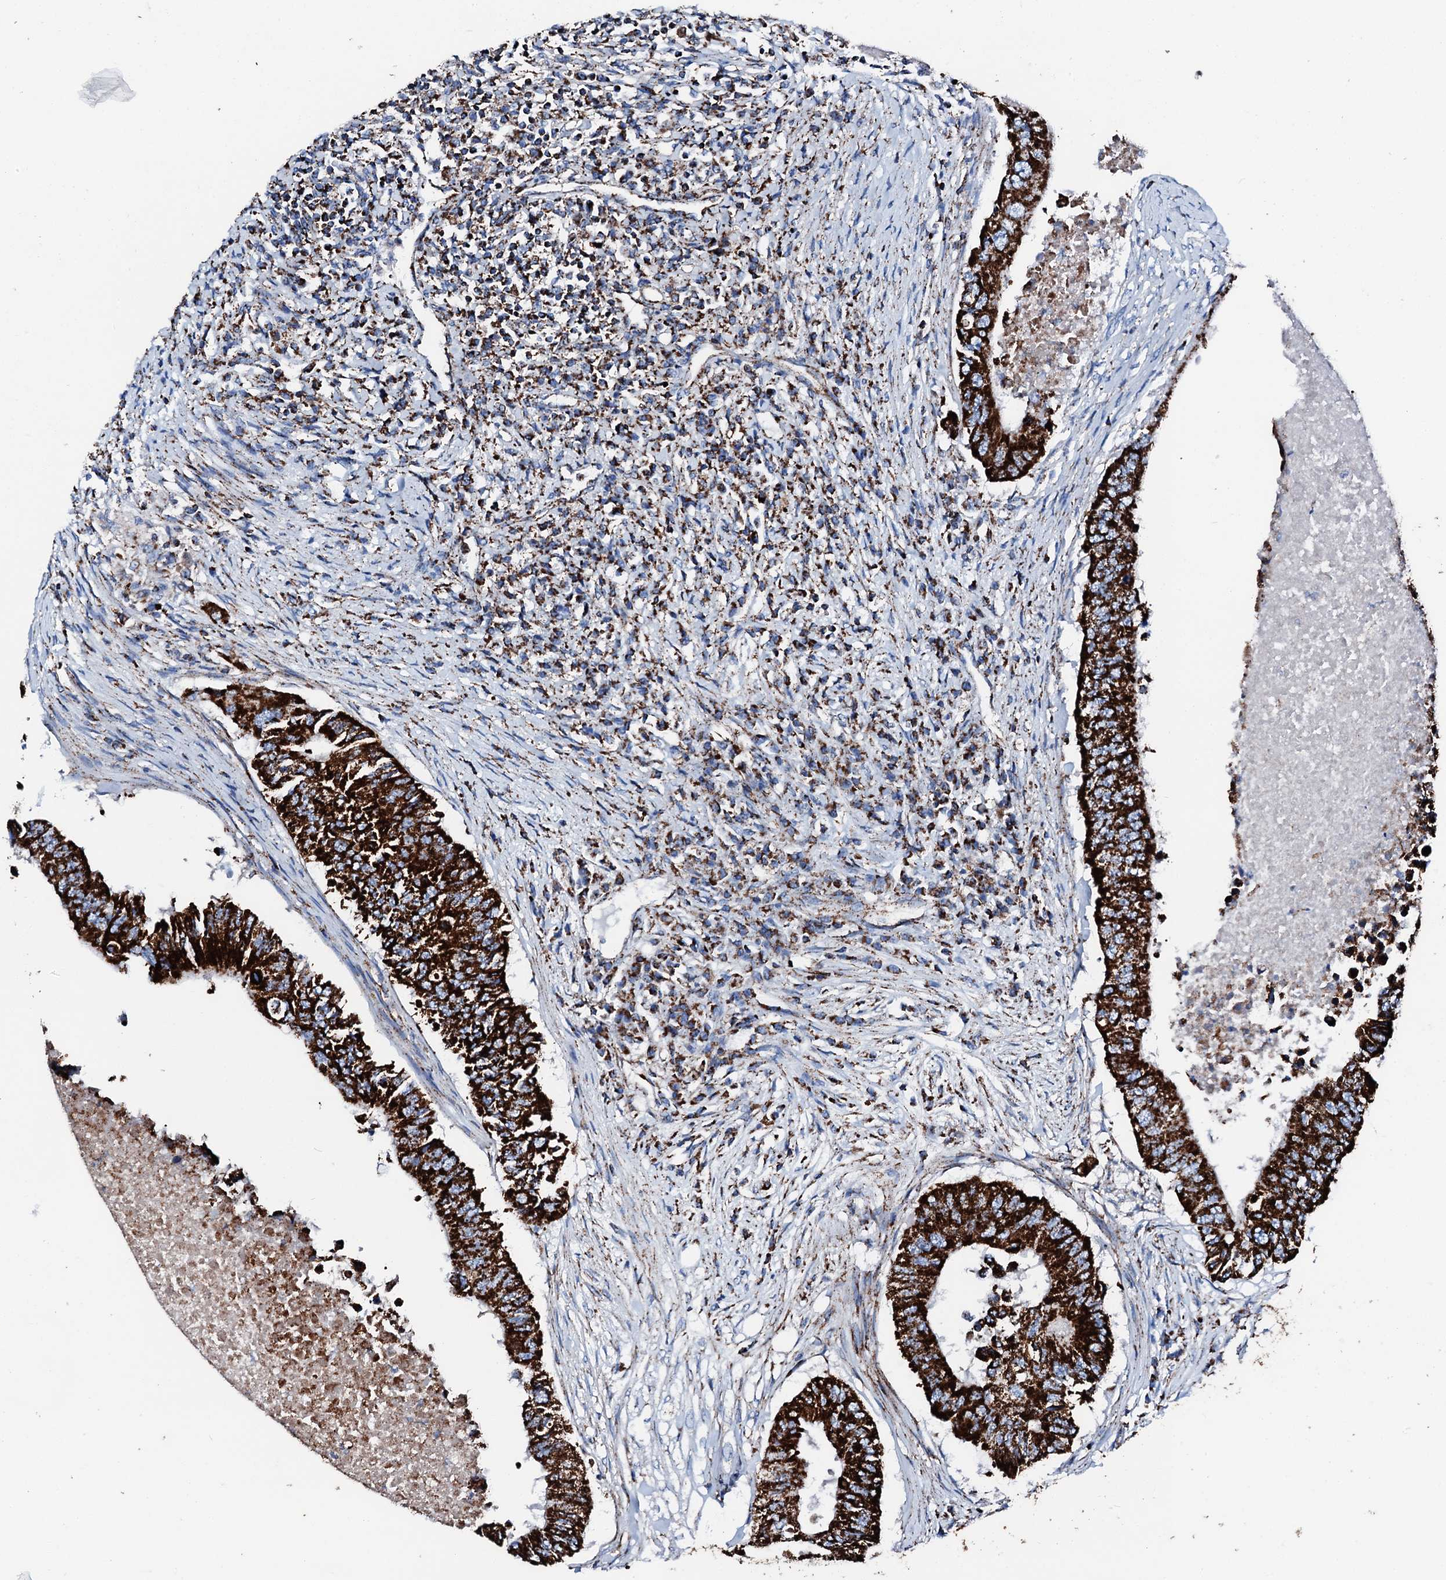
{"staining": {"intensity": "strong", "quantity": ">75%", "location": "cytoplasmic/membranous"}, "tissue": "colorectal cancer", "cell_type": "Tumor cells", "image_type": "cancer", "snomed": [{"axis": "morphology", "description": "Adenocarcinoma, NOS"}, {"axis": "topography", "description": "Colon"}], "caption": "The immunohistochemical stain labels strong cytoplasmic/membranous expression in tumor cells of colorectal adenocarcinoma tissue. The protein of interest is stained brown, and the nuclei are stained in blue (DAB (3,3'-diaminobenzidine) IHC with brightfield microscopy, high magnification).", "gene": "HADH", "patient": {"sex": "male", "age": 71}}